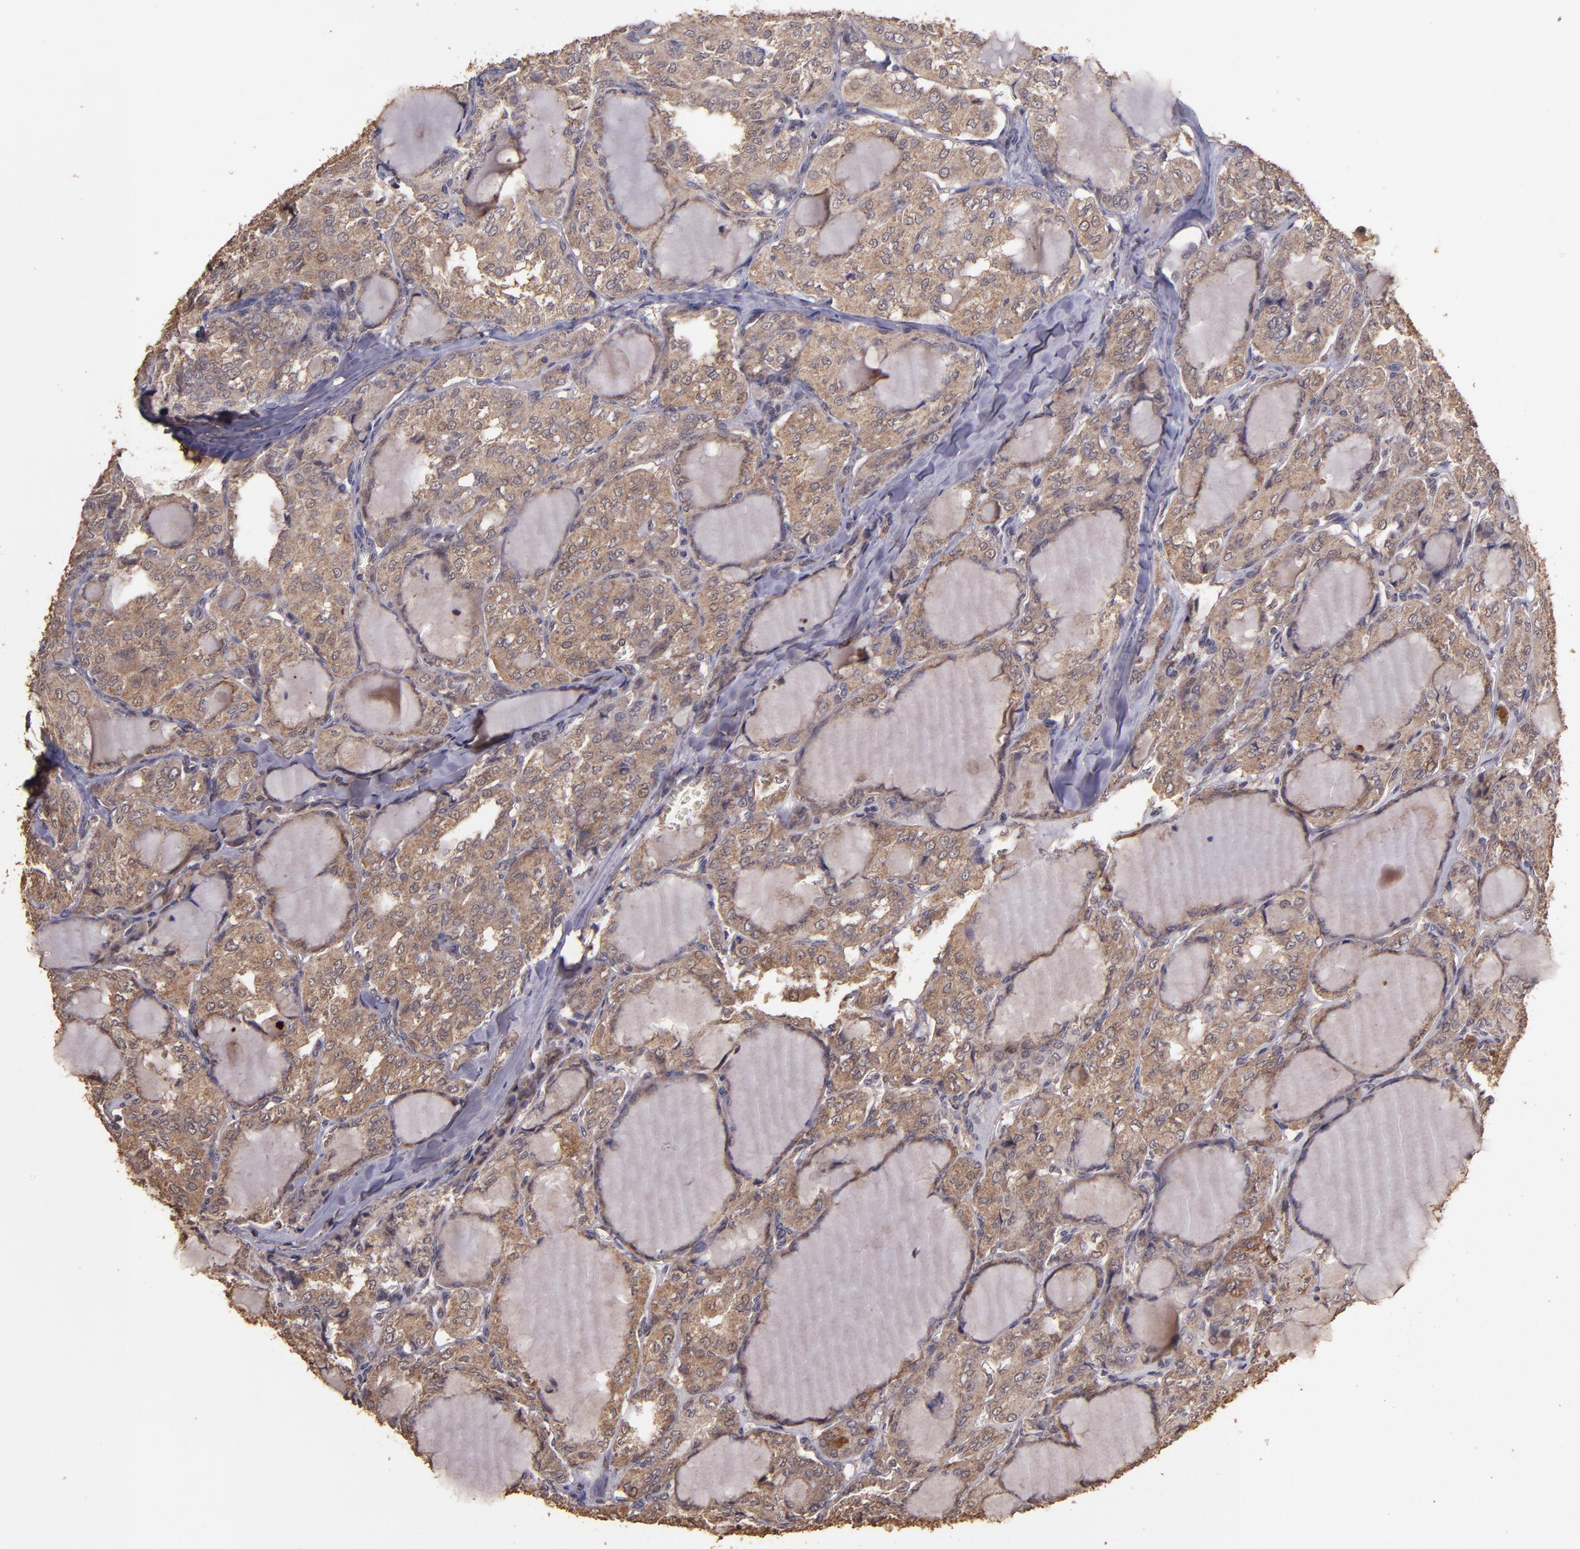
{"staining": {"intensity": "weak", "quantity": ">75%", "location": "cytoplasmic/membranous,nuclear"}, "tissue": "thyroid cancer", "cell_type": "Tumor cells", "image_type": "cancer", "snomed": [{"axis": "morphology", "description": "Papillary adenocarcinoma, NOS"}, {"axis": "topography", "description": "Thyroid gland"}], "caption": "Protein staining demonstrates weak cytoplasmic/membranous and nuclear staining in about >75% of tumor cells in thyroid cancer. Nuclei are stained in blue.", "gene": "HECTD1", "patient": {"sex": "male", "age": 20}}